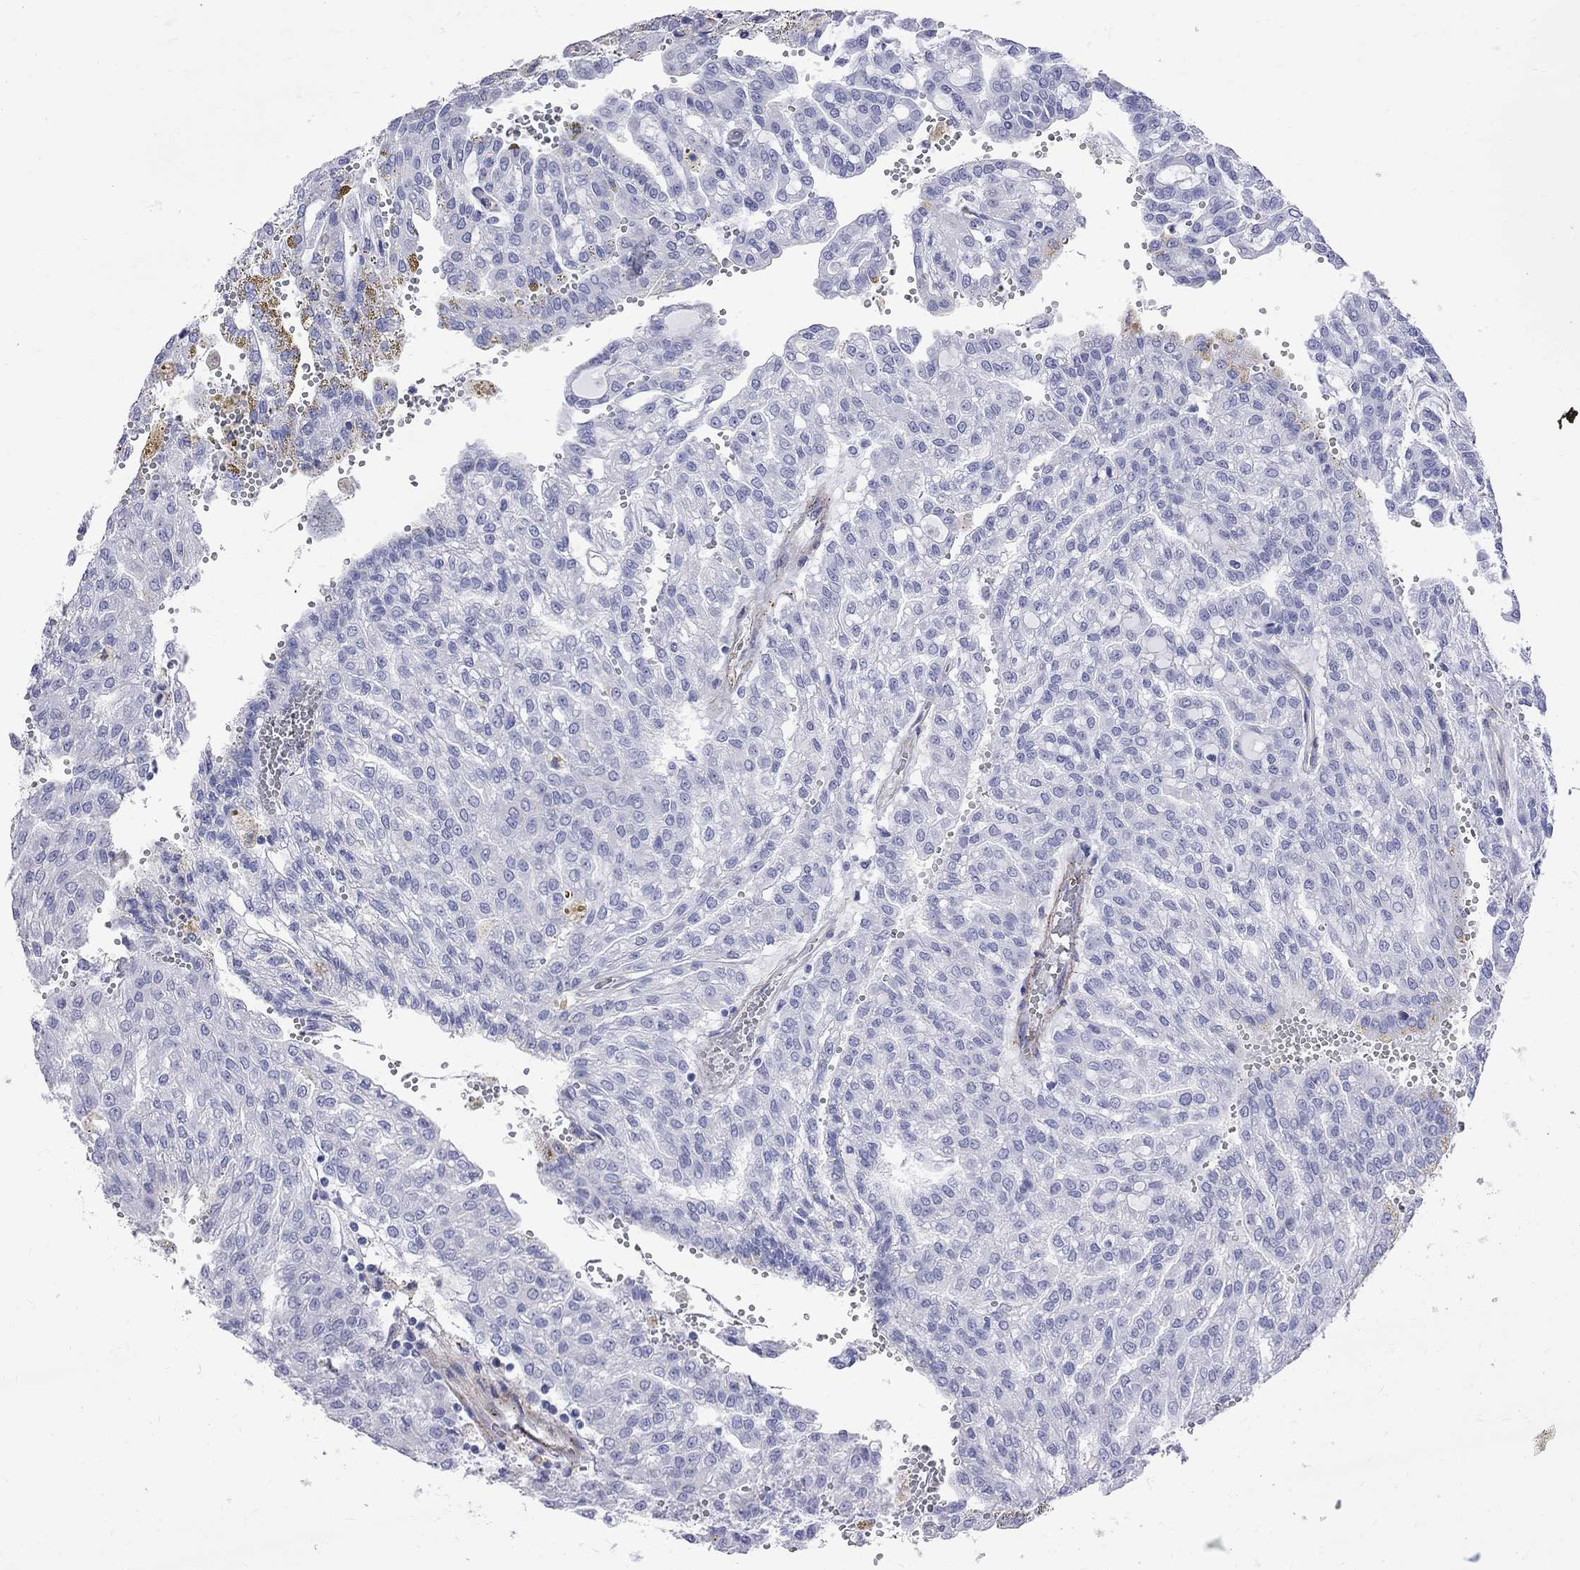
{"staining": {"intensity": "negative", "quantity": "none", "location": "none"}, "tissue": "renal cancer", "cell_type": "Tumor cells", "image_type": "cancer", "snomed": [{"axis": "morphology", "description": "Adenocarcinoma, NOS"}, {"axis": "topography", "description": "Kidney"}], "caption": "Tumor cells show no significant expression in renal cancer (adenocarcinoma).", "gene": "S100A3", "patient": {"sex": "male", "age": 63}}